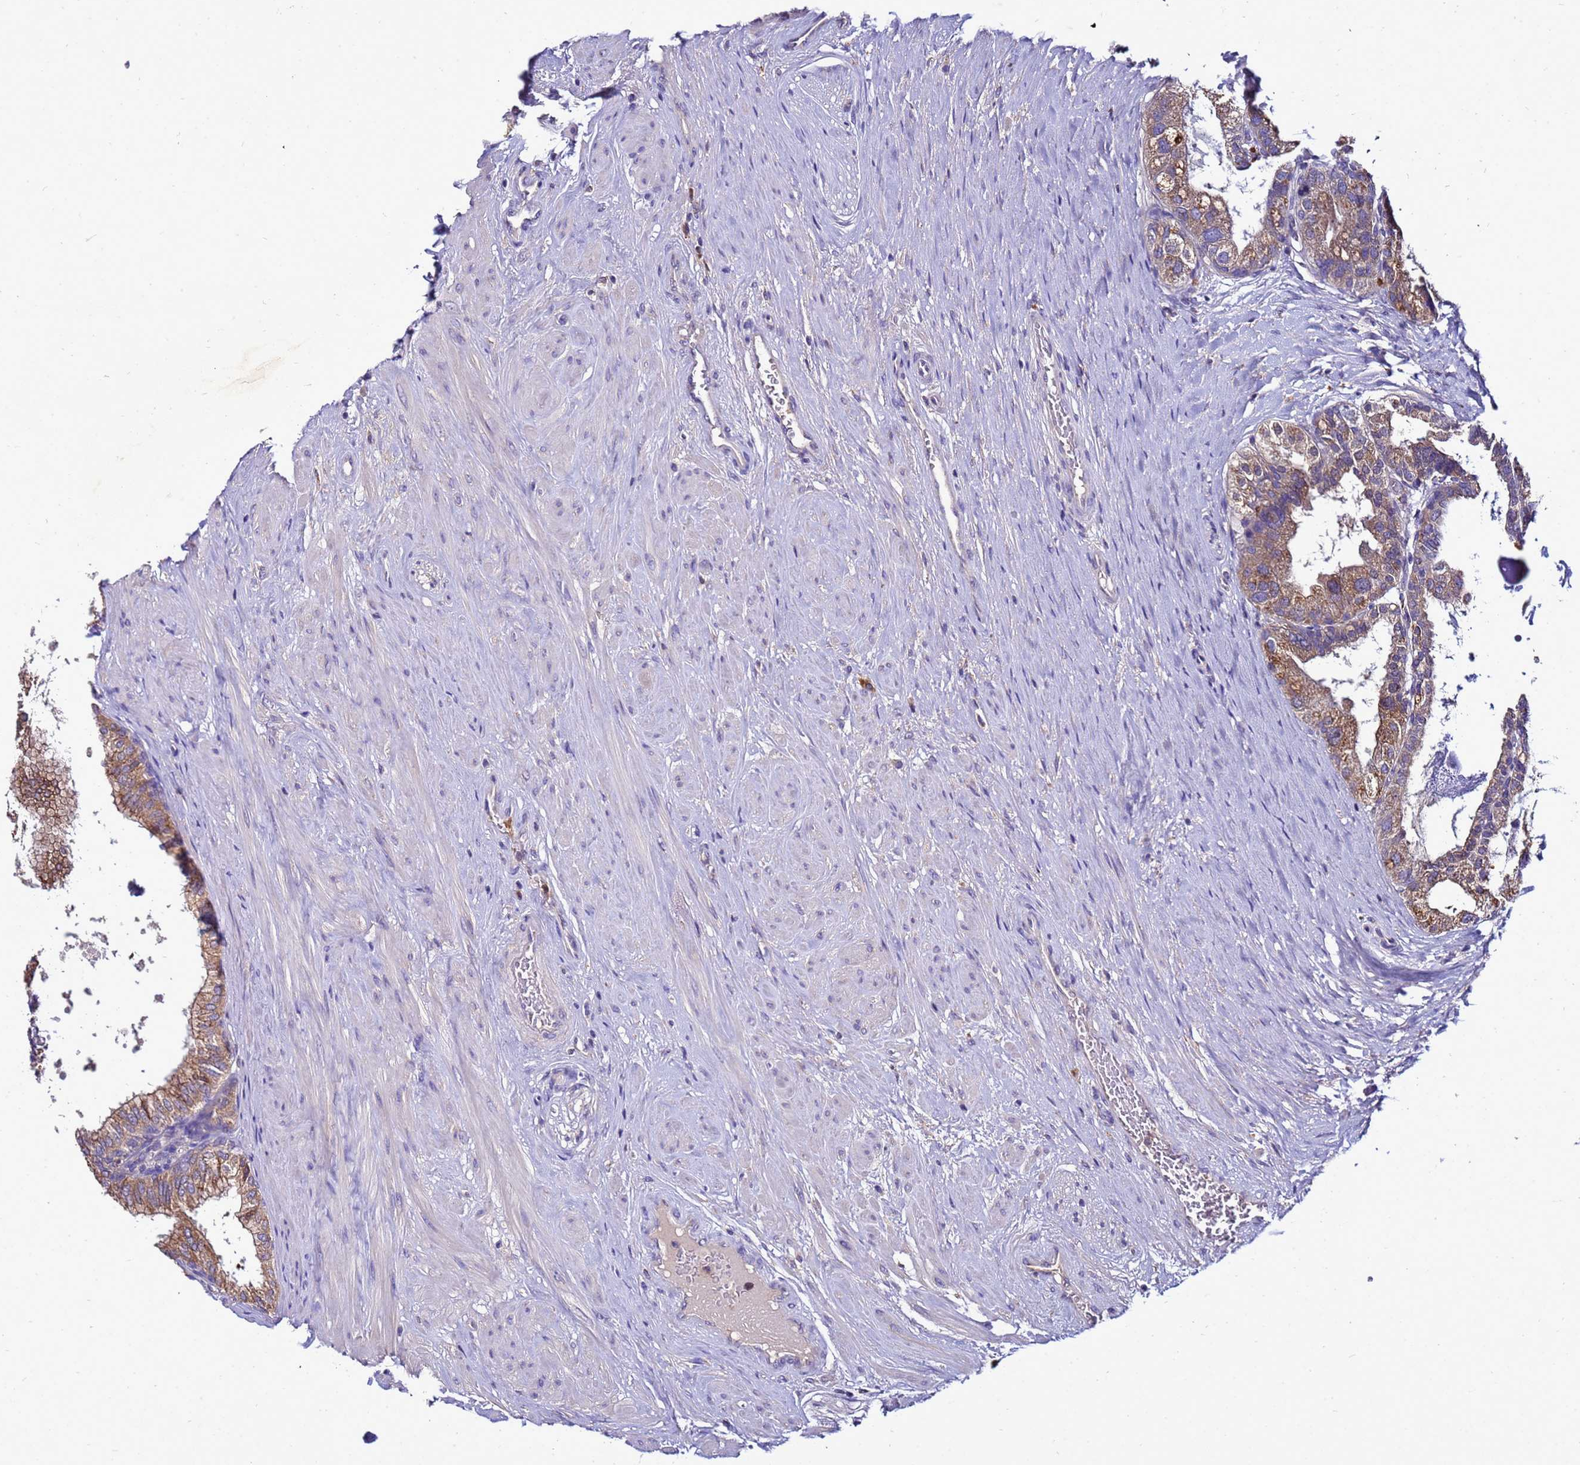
{"staining": {"intensity": "moderate", "quantity": "25%-75%", "location": "cytoplasmic/membranous"}, "tissue": "prostate", "cell_type": "Glandular cells", "image_type": "normal", "snomed": [{"axis": "morphology", "description": "Normal tissue, NOS"}, {"axis": "topography", "description": "Prostate"}], "caption": "Moderate cytoplasmic/membranous positivity for a protein is seen in about 25%-75% of glandular cells of normal prostate using immunohistochemistry.", "gene": "ANTKMT", "patient": {"sex": "male", "age": 60}}